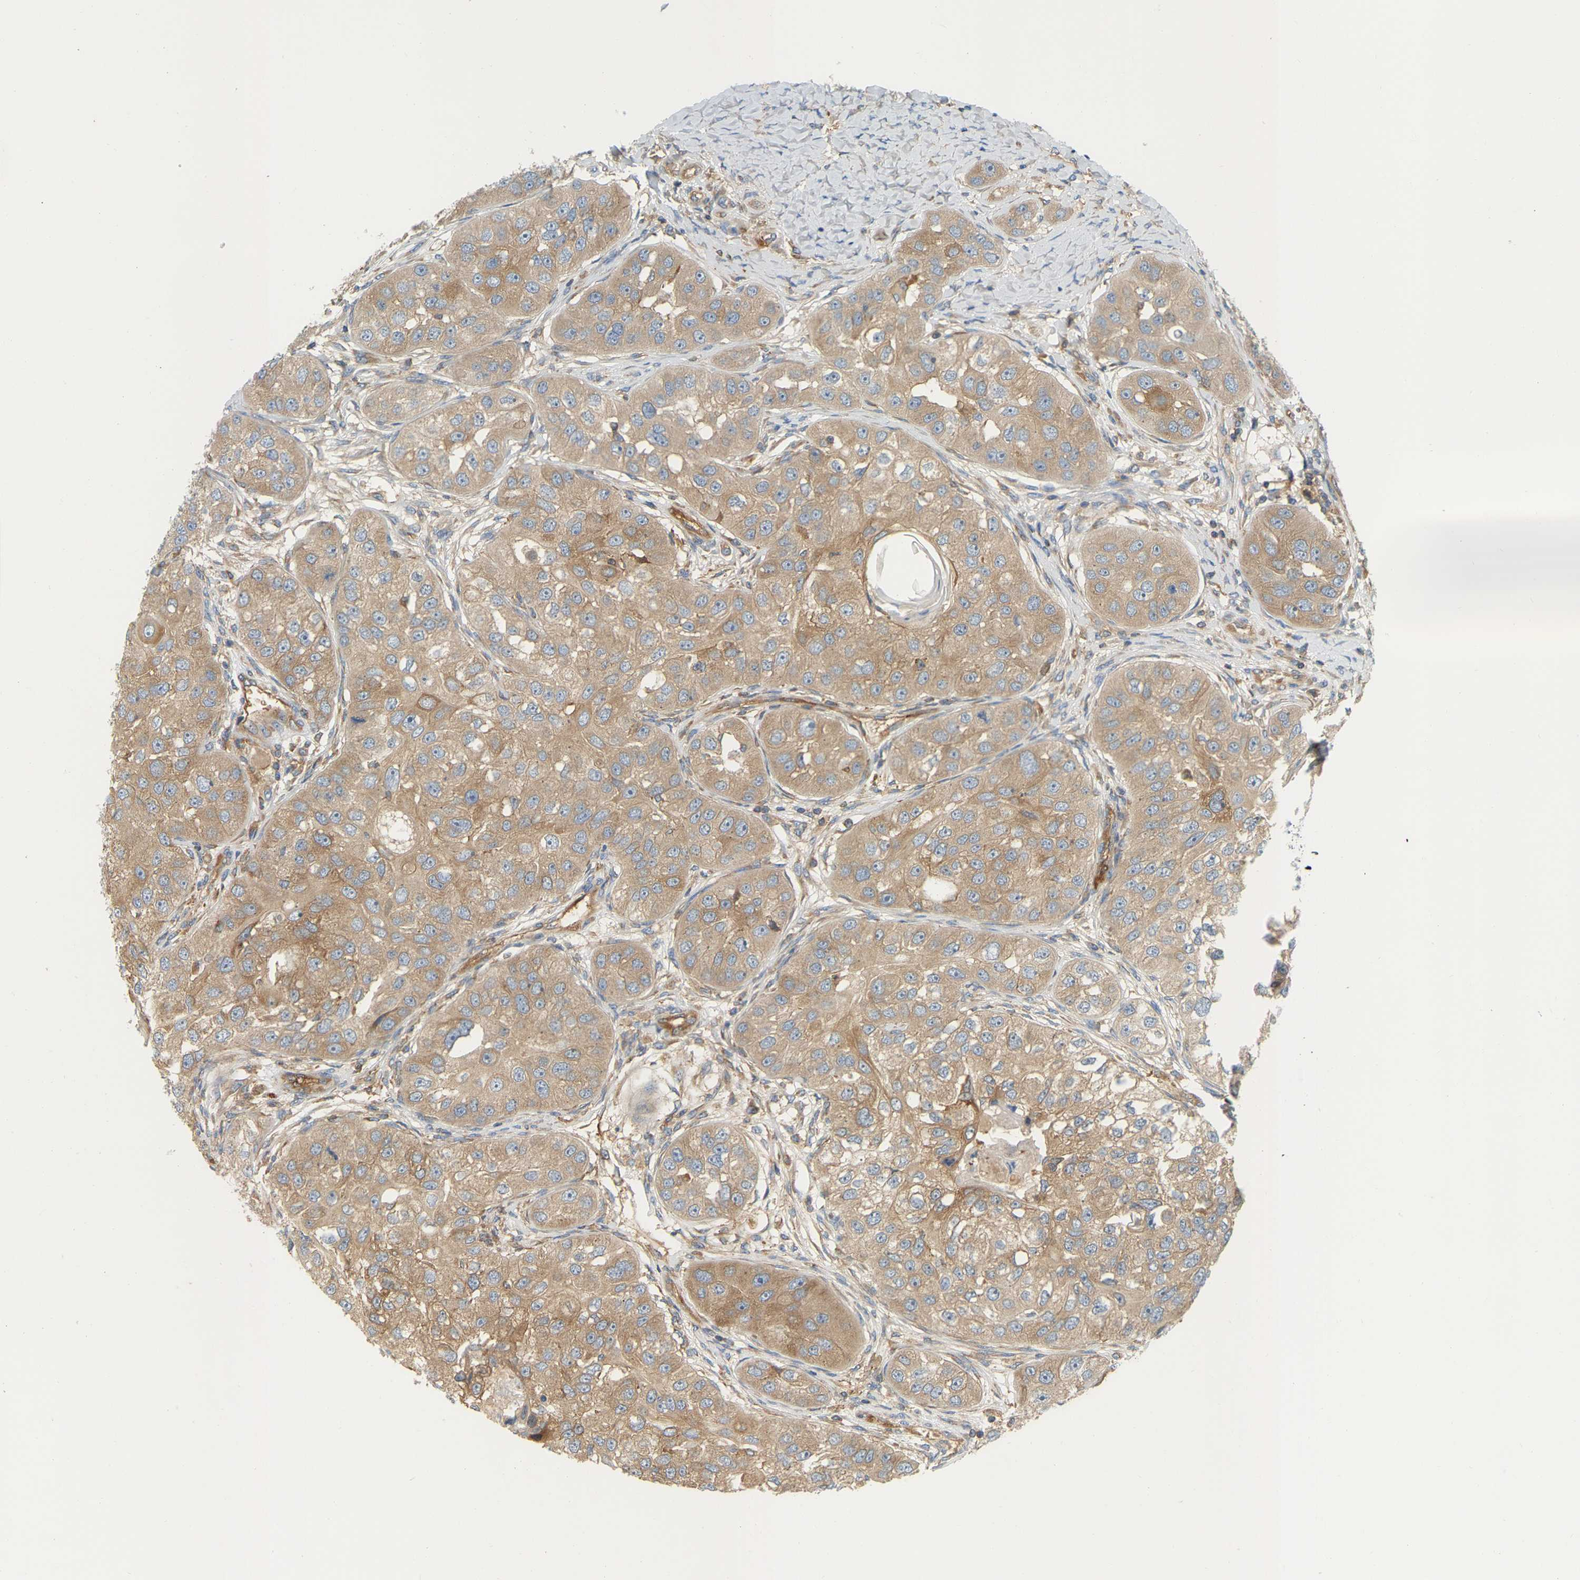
{"staining": {"intensity": "moderate", "quantity": ">75%", "location": "cytoplasmic/membranous"}, "tissue": "head and neck cancer", "cell_type": "Tumor cells", "image_type": "cancer", "snomed": [{"axis": "morphology", "description": "Normal tissue, NOS"}, {"axis": "morphology", "description": "Squamous cell carcinoma, NOS"}, {"axis": "topography", "description": "Skeletal muscle"}, {"axis": "topography", "description": "Head-Neck"}], "caption": "Squamous cell carcinoma (head and neck) stained for a protein reveals moderate cytoplasmic/membranous positivity in tumor cells.", "gene": "AKAP13", "patient": {"sex": "male", "age": 51}}